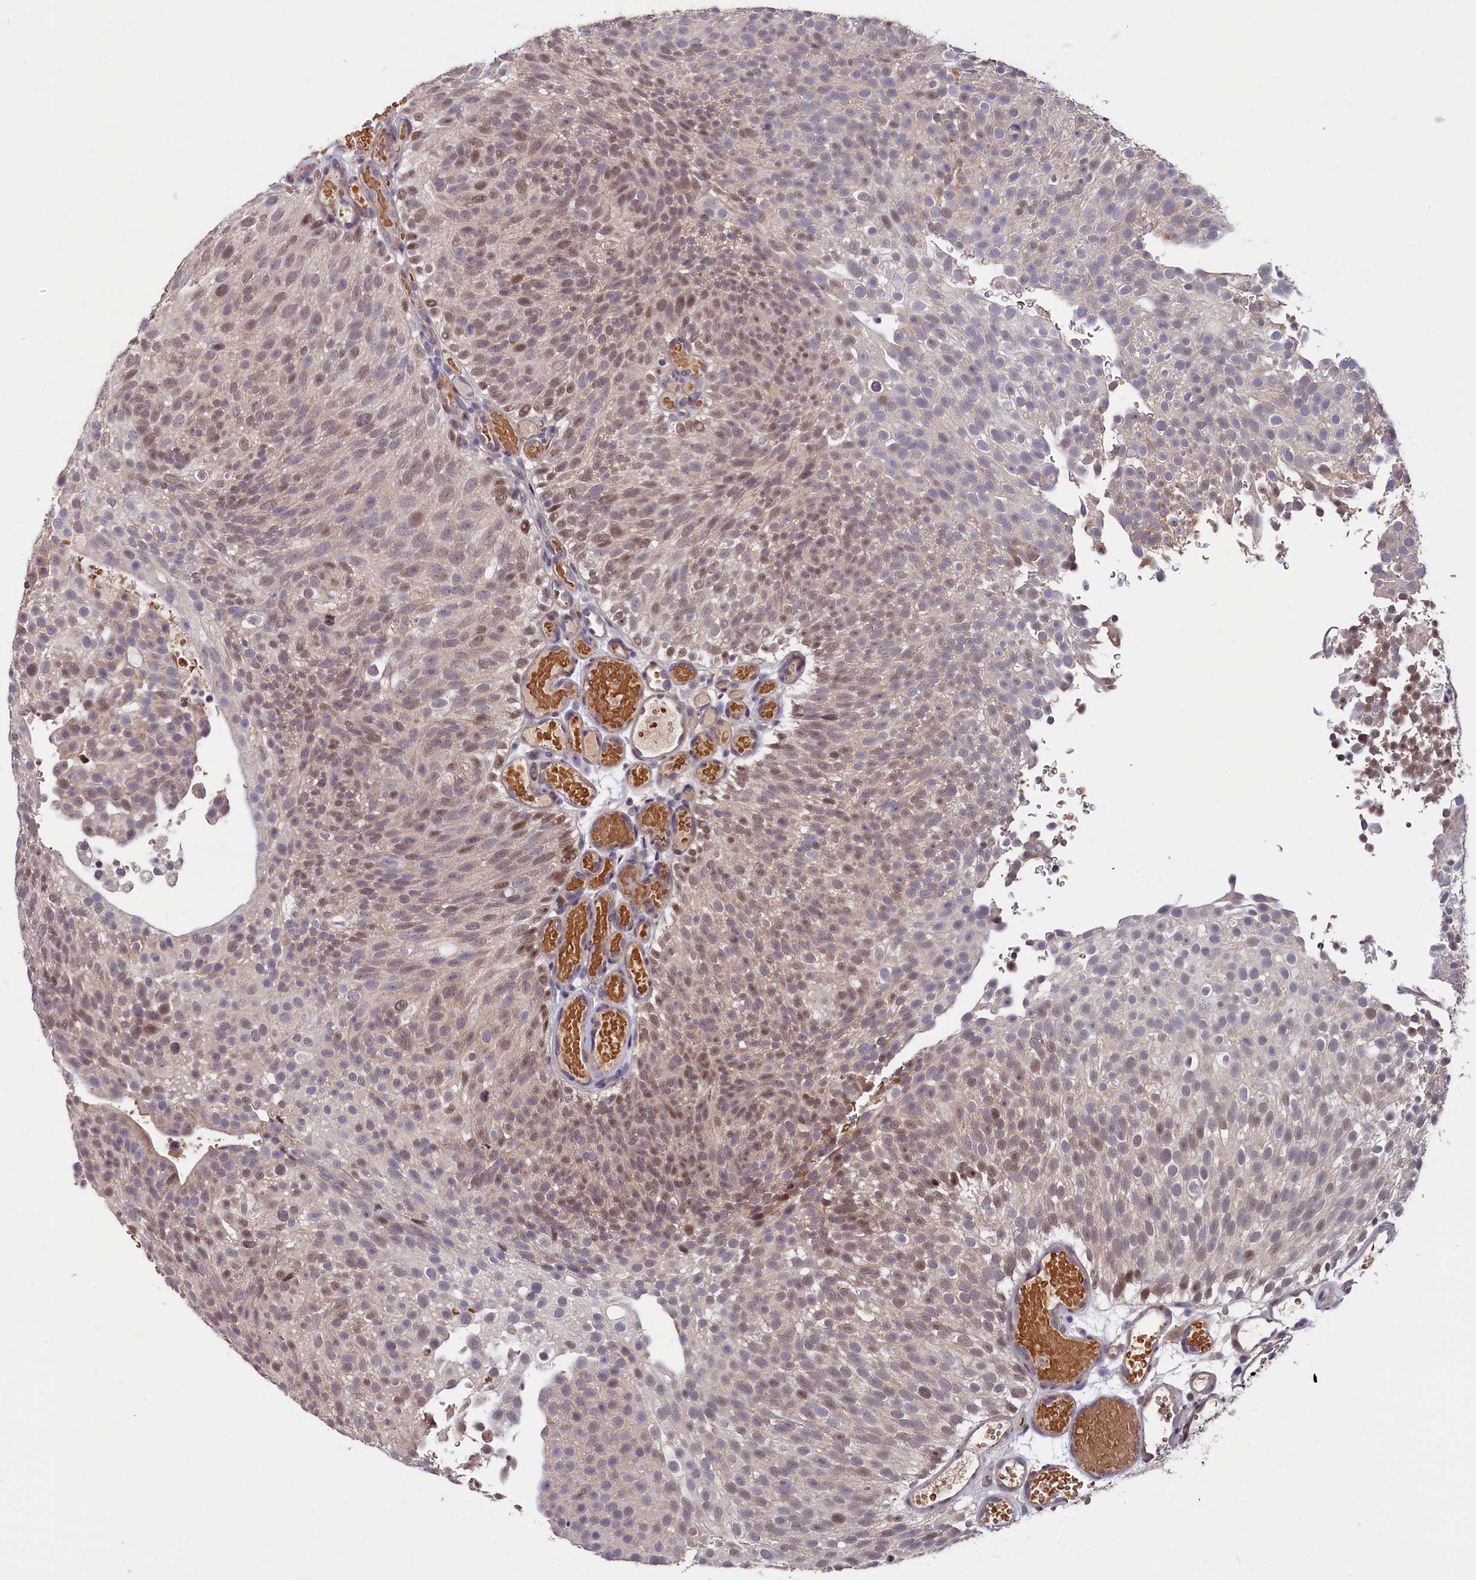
{"staining": {"intensity": "weak", "quantity": ">75%", "location": "cytoplasmic/membranous,nuclear"}, "tissue": "urothelial cancer", "cell_type": "Tumor cells", "image_type": "cancer", "snomed": [{"axis": "morphology", "description": "Urothelial carcinoma, Low grade"}, {"axis": "topography", "description": "Urinary bladder"}], "caption": "Protein expression by immunohistochemistry (IHC) reveals weak cytoplasmic/membranous and nuclear positivity in approximately >75% of tumor cells in low-grade urothelial carcinoma.", "gene": "SLC39A6", "patient": {"sex": "male", "age": 78}}